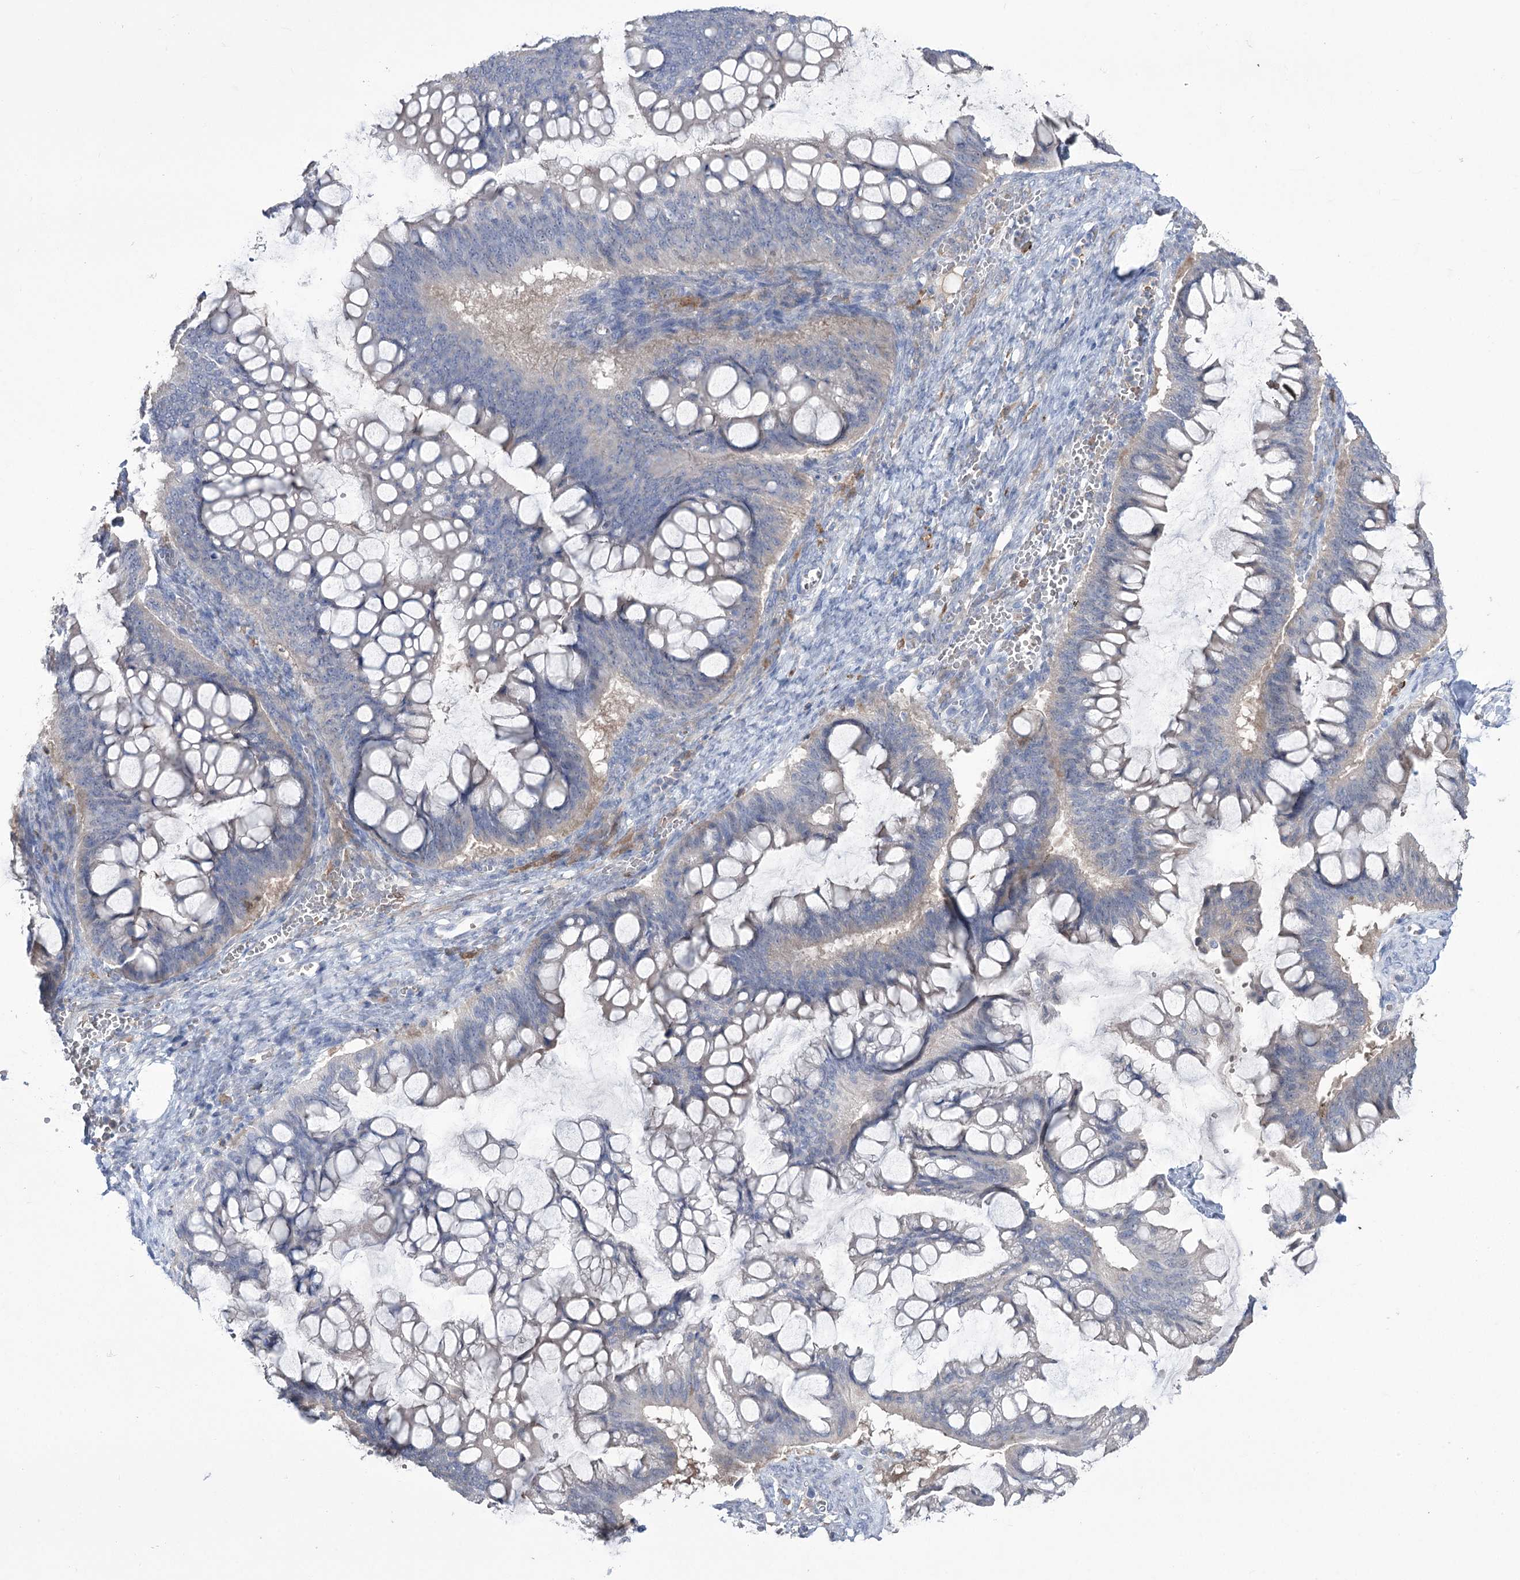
{"staining": {"intensity": "negative", "quantity": "none", "location": "none"}, "tissue": "ovarian cancer", "cell_type": "Tumor cells", "image_type": "cancer", "snomed": [{"axis": "morphology", "description": "Cystadenocarcinoma, mucinous, NOS"}, {"axis": "topography", "description": "Ovary"}], "caption": "Immunohistochemical staining of mucinous cystadenocarcinoma (ovarian) demonstrates no significant staining in tumor cells.", "gene": "ZNF622", "patient": {"sex": "female", "age": 73}}